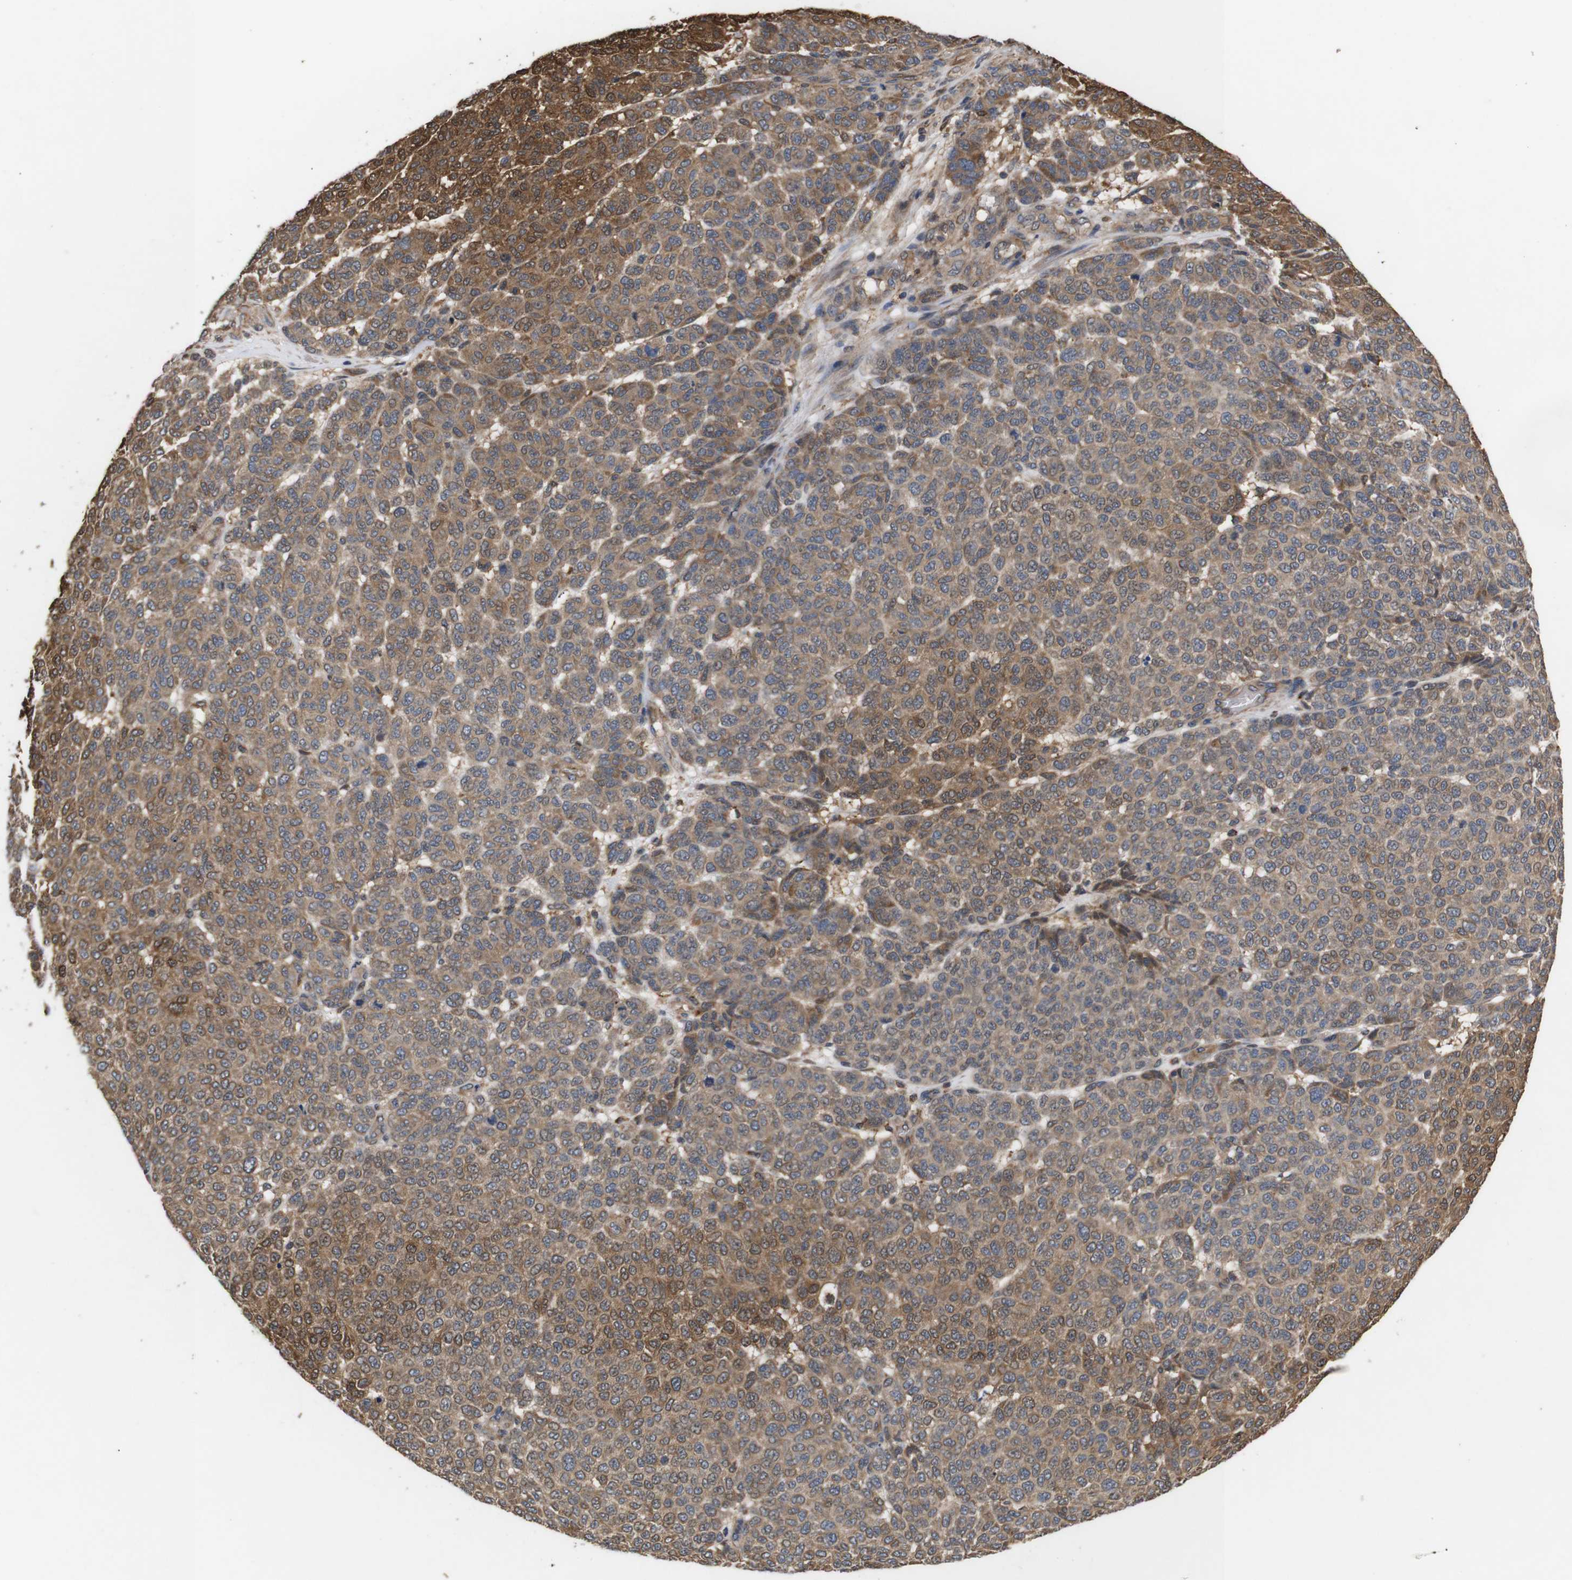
{"staining": {"intensity": "moderate", "quantity": ">75%", "location": "cytoplasmic/membranous"}, "tissue": "melanoma", "cell_type": "Tumor cells", "image_type": "cancer", "snomed": [{"axis": "morphology", "description": "Malignant melanoma, NOS"}, {"axis": "topography", "description": "Skin"}], "caption": "A photomicrograph of malignant melanoma stained for a protein displays moderate cytoplasmic/membranous brown staining in tumor cells.", "gene": "DDR1", "patient": {"sex": "male", "age": 59}}